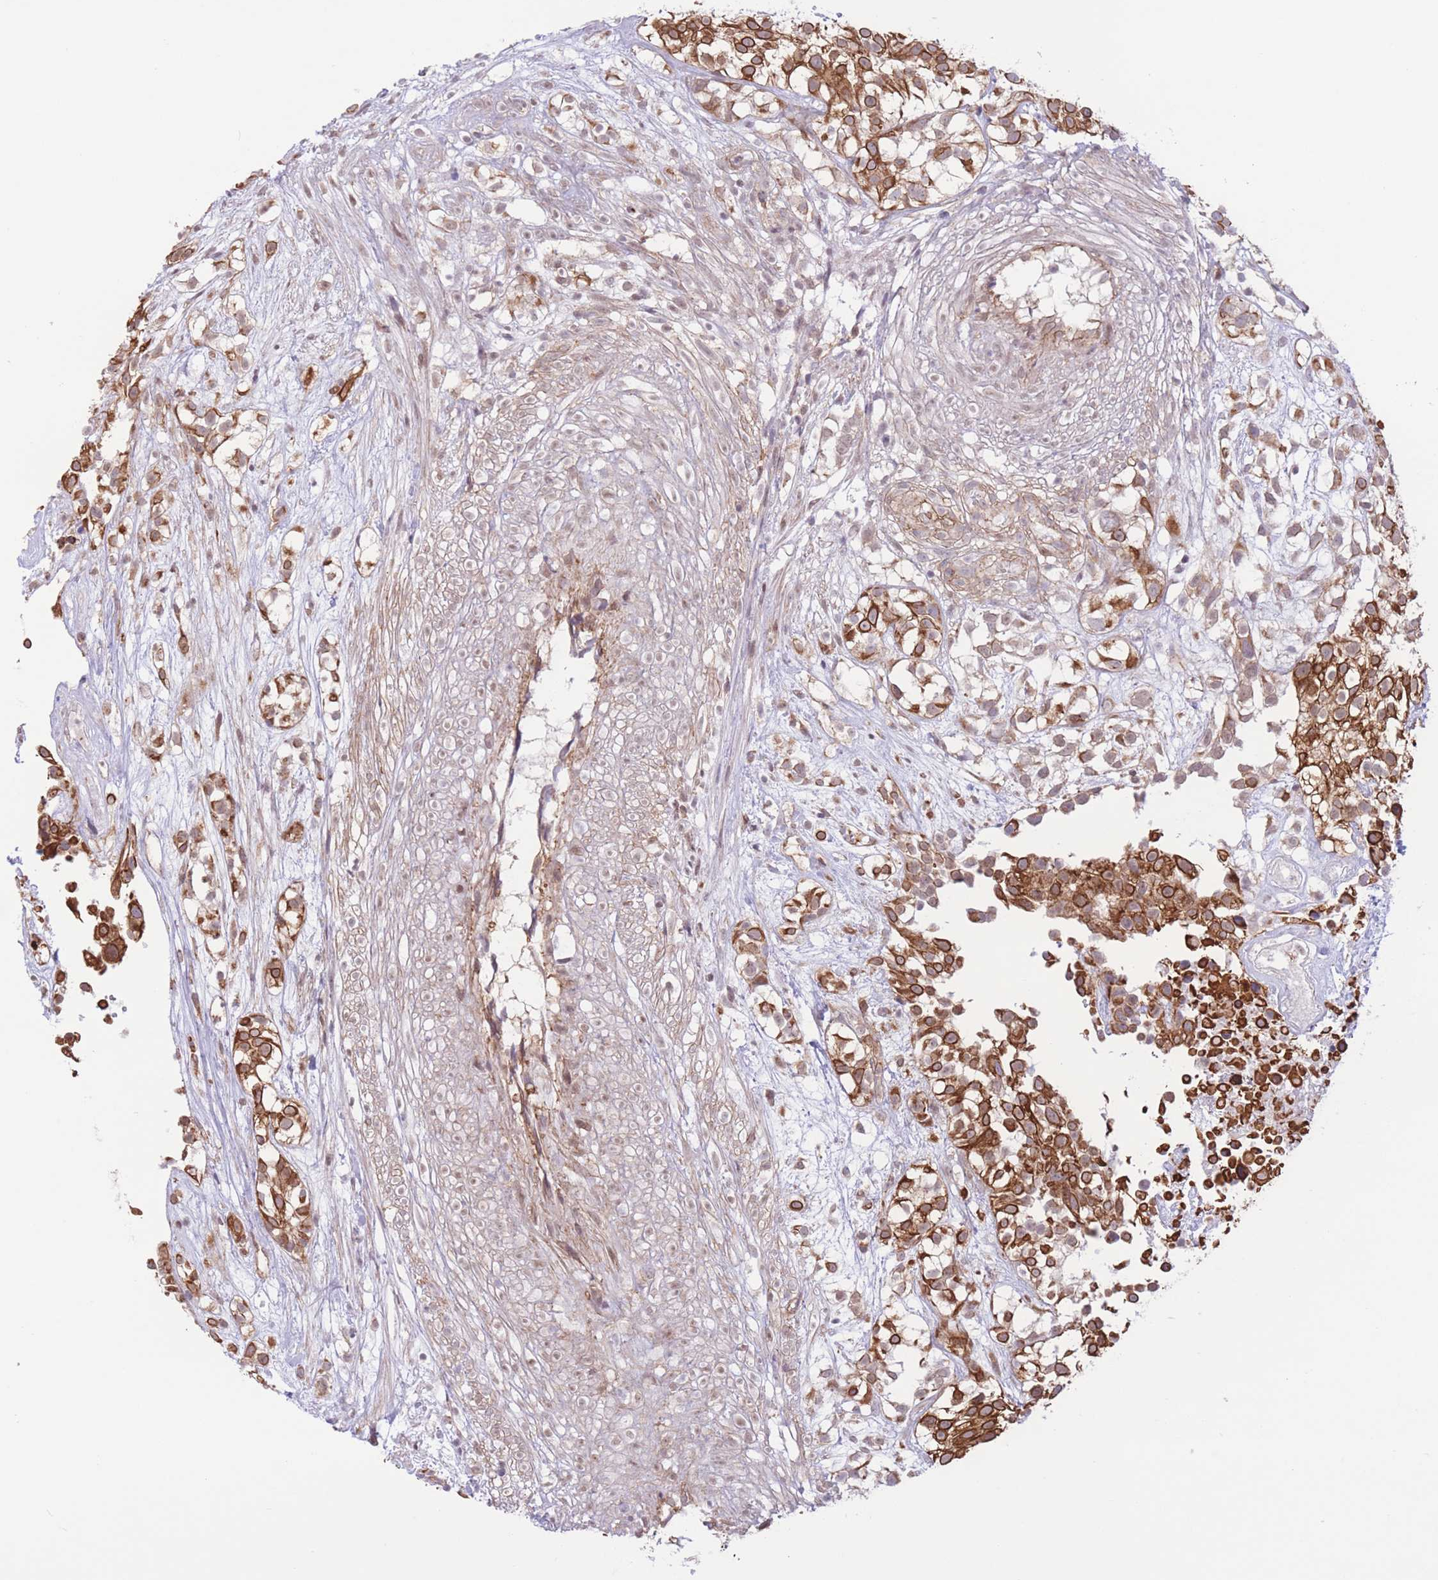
{"staining": {"intensity": "strong", "quantity": ">75%", "location": "cytoplasmic/membranous"}, "tissue": "urothelial cancer", "cell_type": "Tumor cells", "image_type": "cancer", "snomed": [{"axis": "morphology", "description": "Urothelial carcinoma, High grade"}, {"axis": "topography", "description": "Urinary bladder"}], "caption": "This is a photomicrograph of immunohistochemistry (IHC) staining of urothelial cancer, which shows strong staining in the cytoplasmic/membranous of tumor cells.", "gene": "MRPS31", "patient": {"sex": "male", "age": 56}}